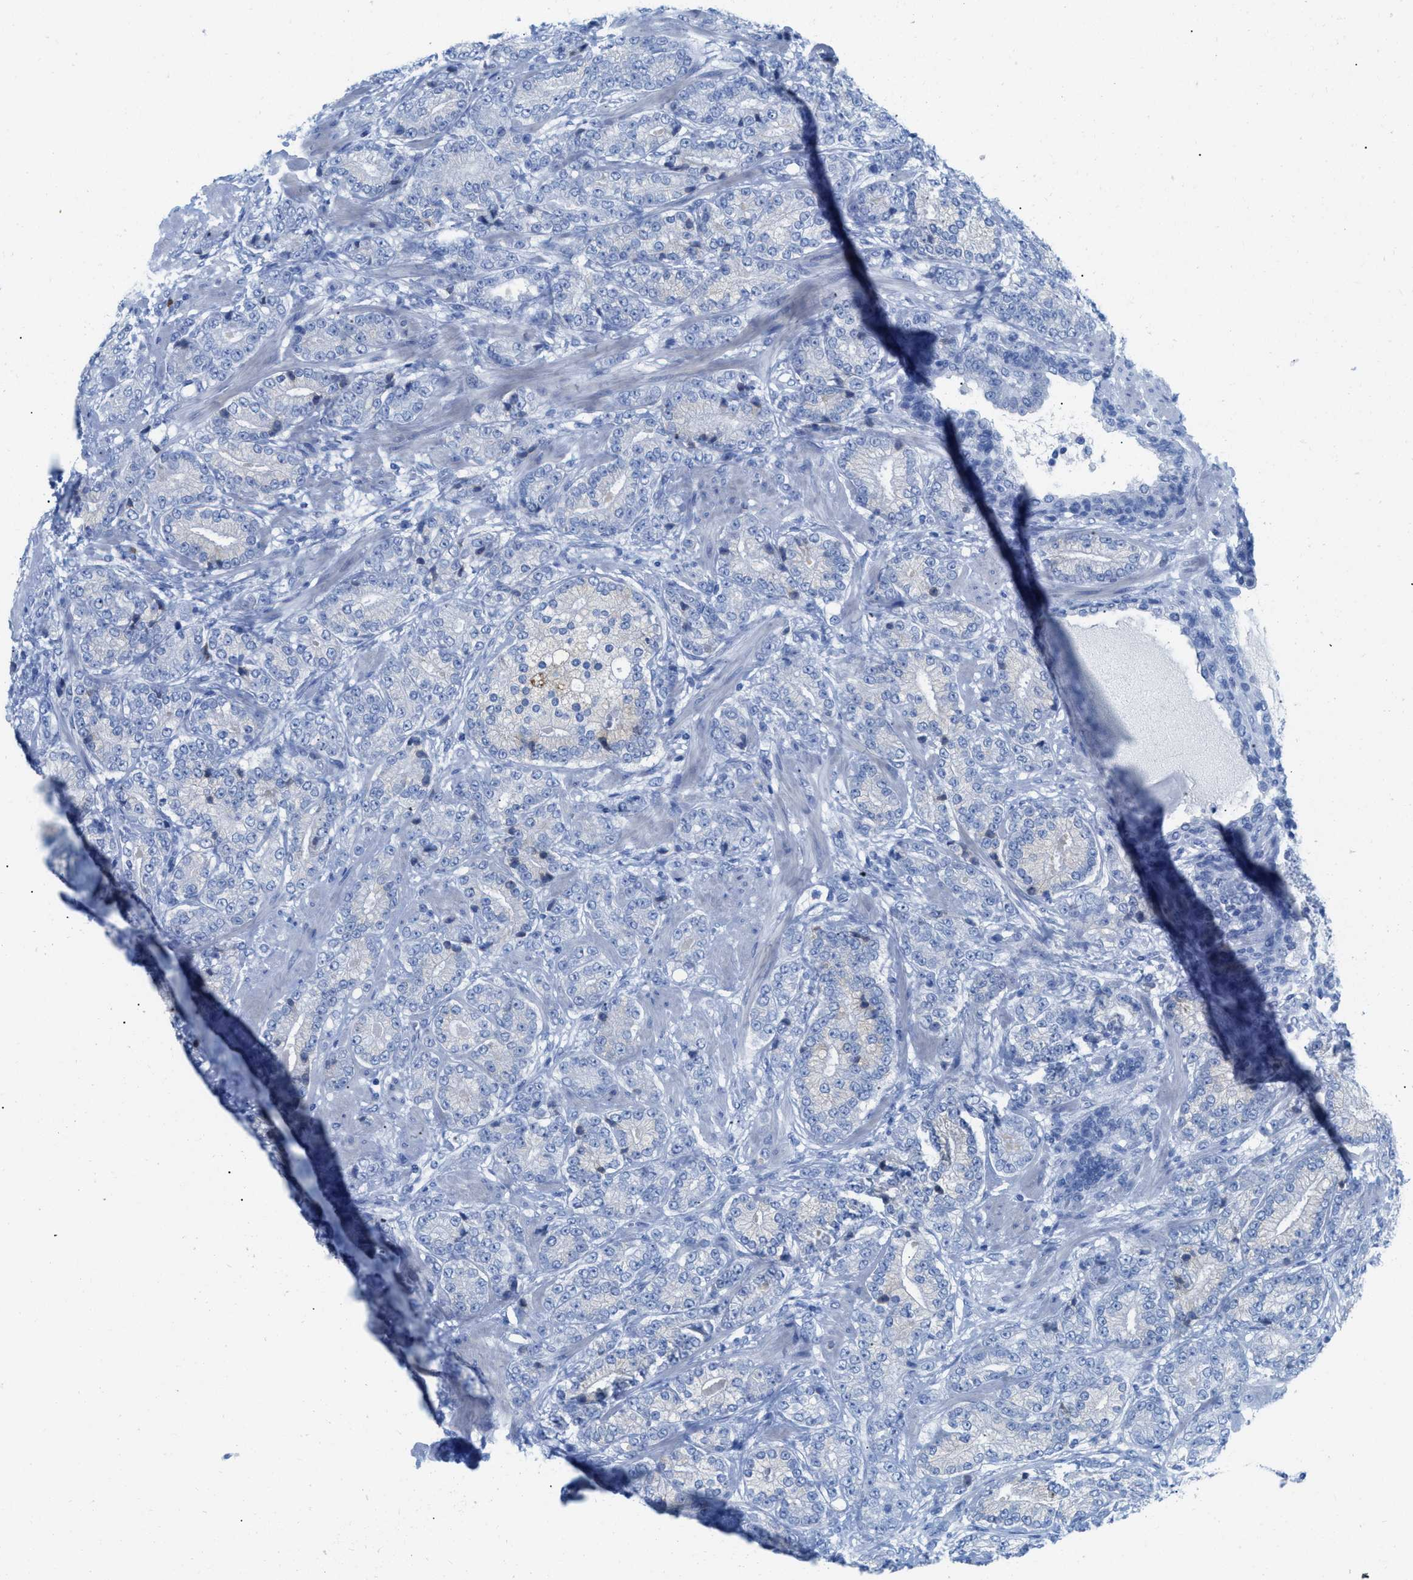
{"staining": {"intensity": "negative", "quantity": "none", "location": "none"}, "tissue": "prostate cancer", "cell_type": "Tumor cells", "image_type": "cancer", "snomed": [{"axis": "morphology", "description": "Adenocarcinoma, High grade"}, {"axis": "topography", "description": "Prostate"}], "caption": "High magnification brightfield microscopy of prostate cancer (high-grade adenocarcinoma) stained with DAB (3,3'-diaminobenzidine) (brown) and counterstained with hematoxylin (blue): tumor cells show no significant staining. Nuclei are stained in blue.", "gene": "TCL1A", "patient": {"sex": "male", "age": 61}}